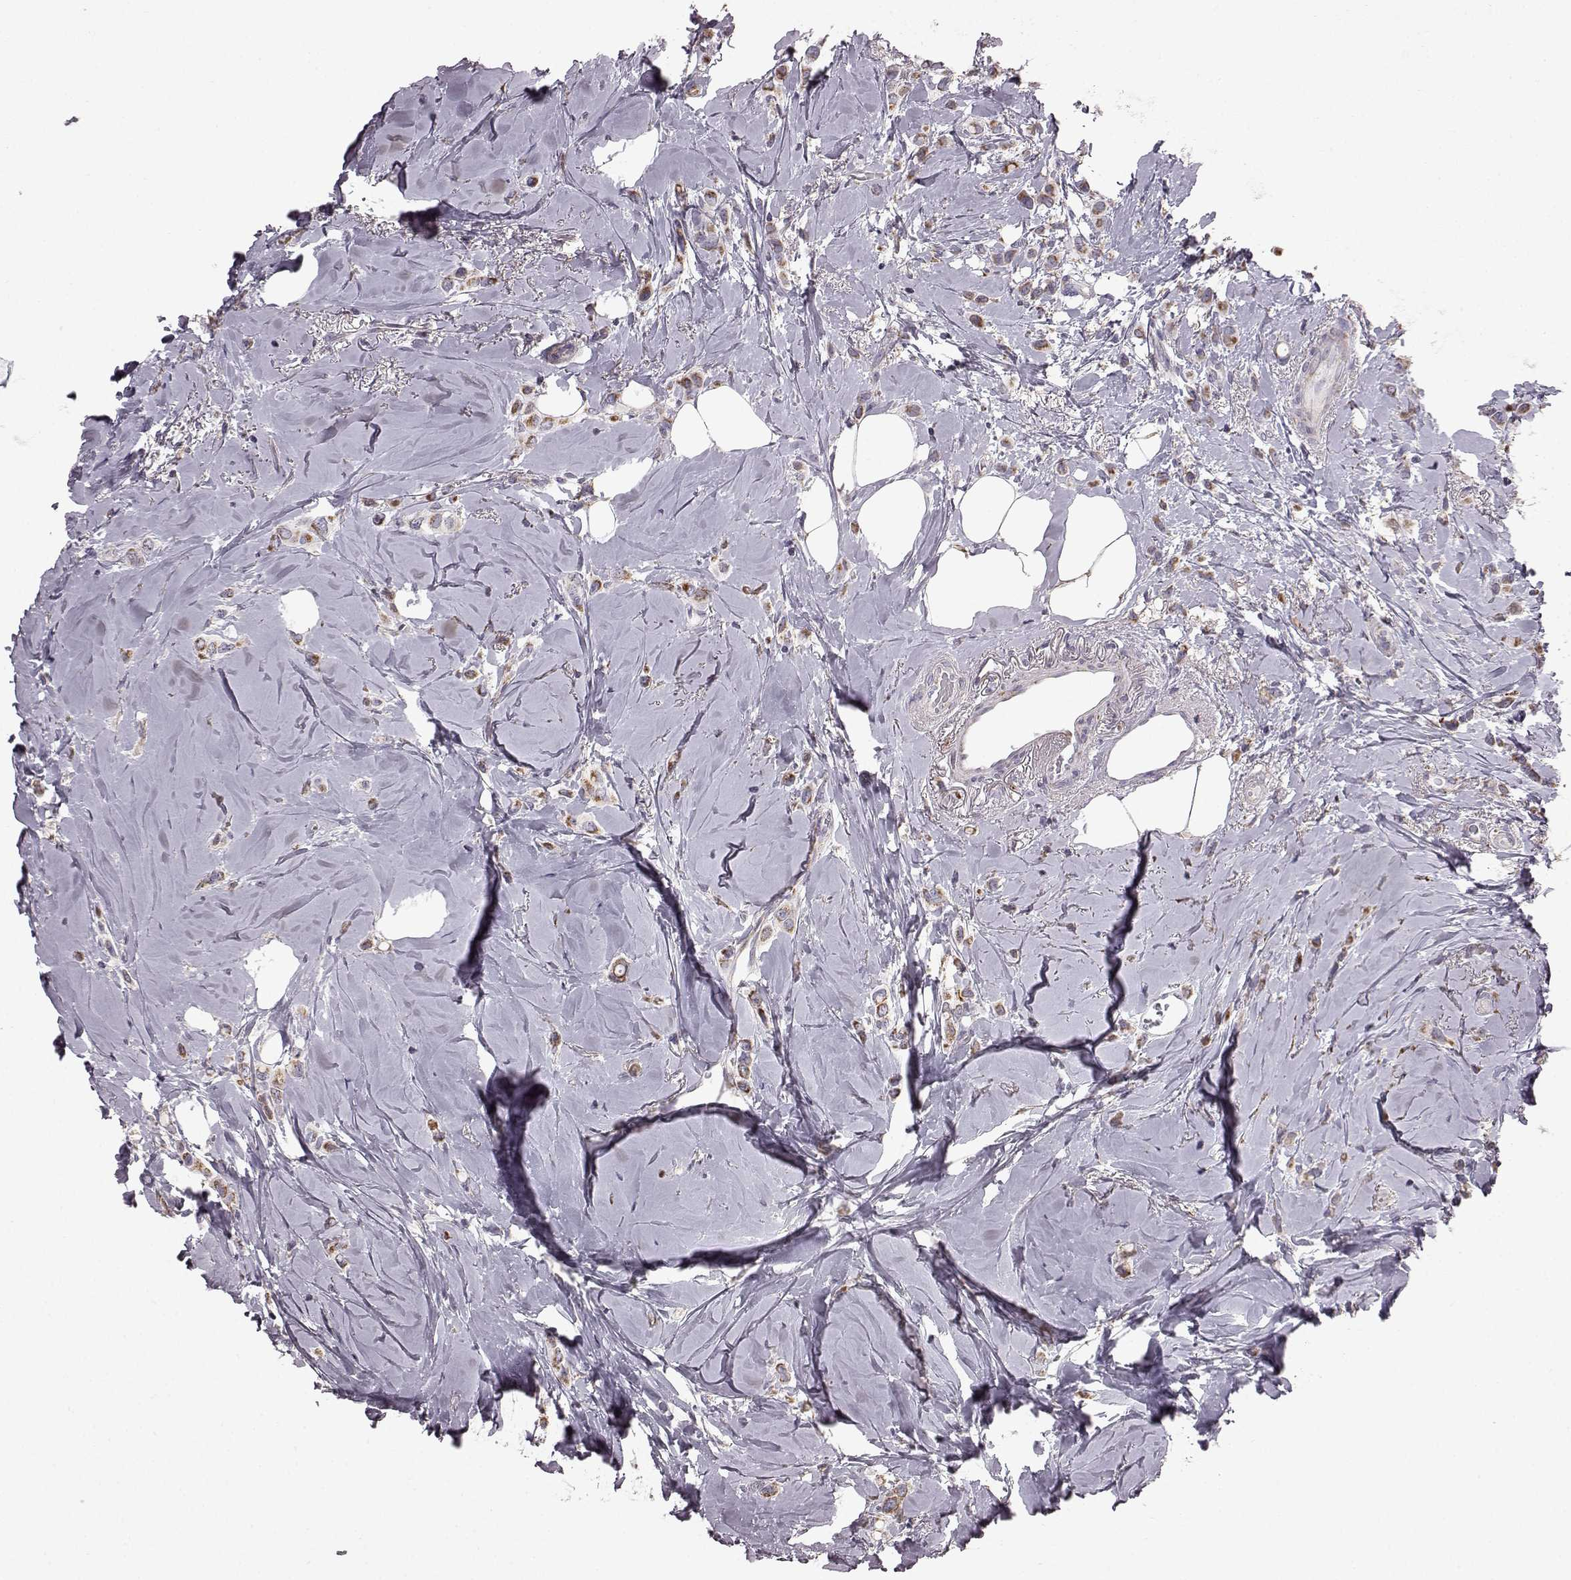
{"staining": {"intensity": "negative", "quantity": "none", "location": "none"}, "tissue": "breast cancer", "cell_type": "Tumor cells", "image_type": "cancer", "snomed": [{"axis": "morphology", "description": "Lobular carcinoma"}, {"axis": "topography", "description": "Breast"}], "caption": "The immunohistochemistry (IHC) micrograph has no significant expression in tumor cells of breast lobular carcinoma tissue.", "gene": "FAM8A1", "patient": {"sex": "female", "age": 66}}